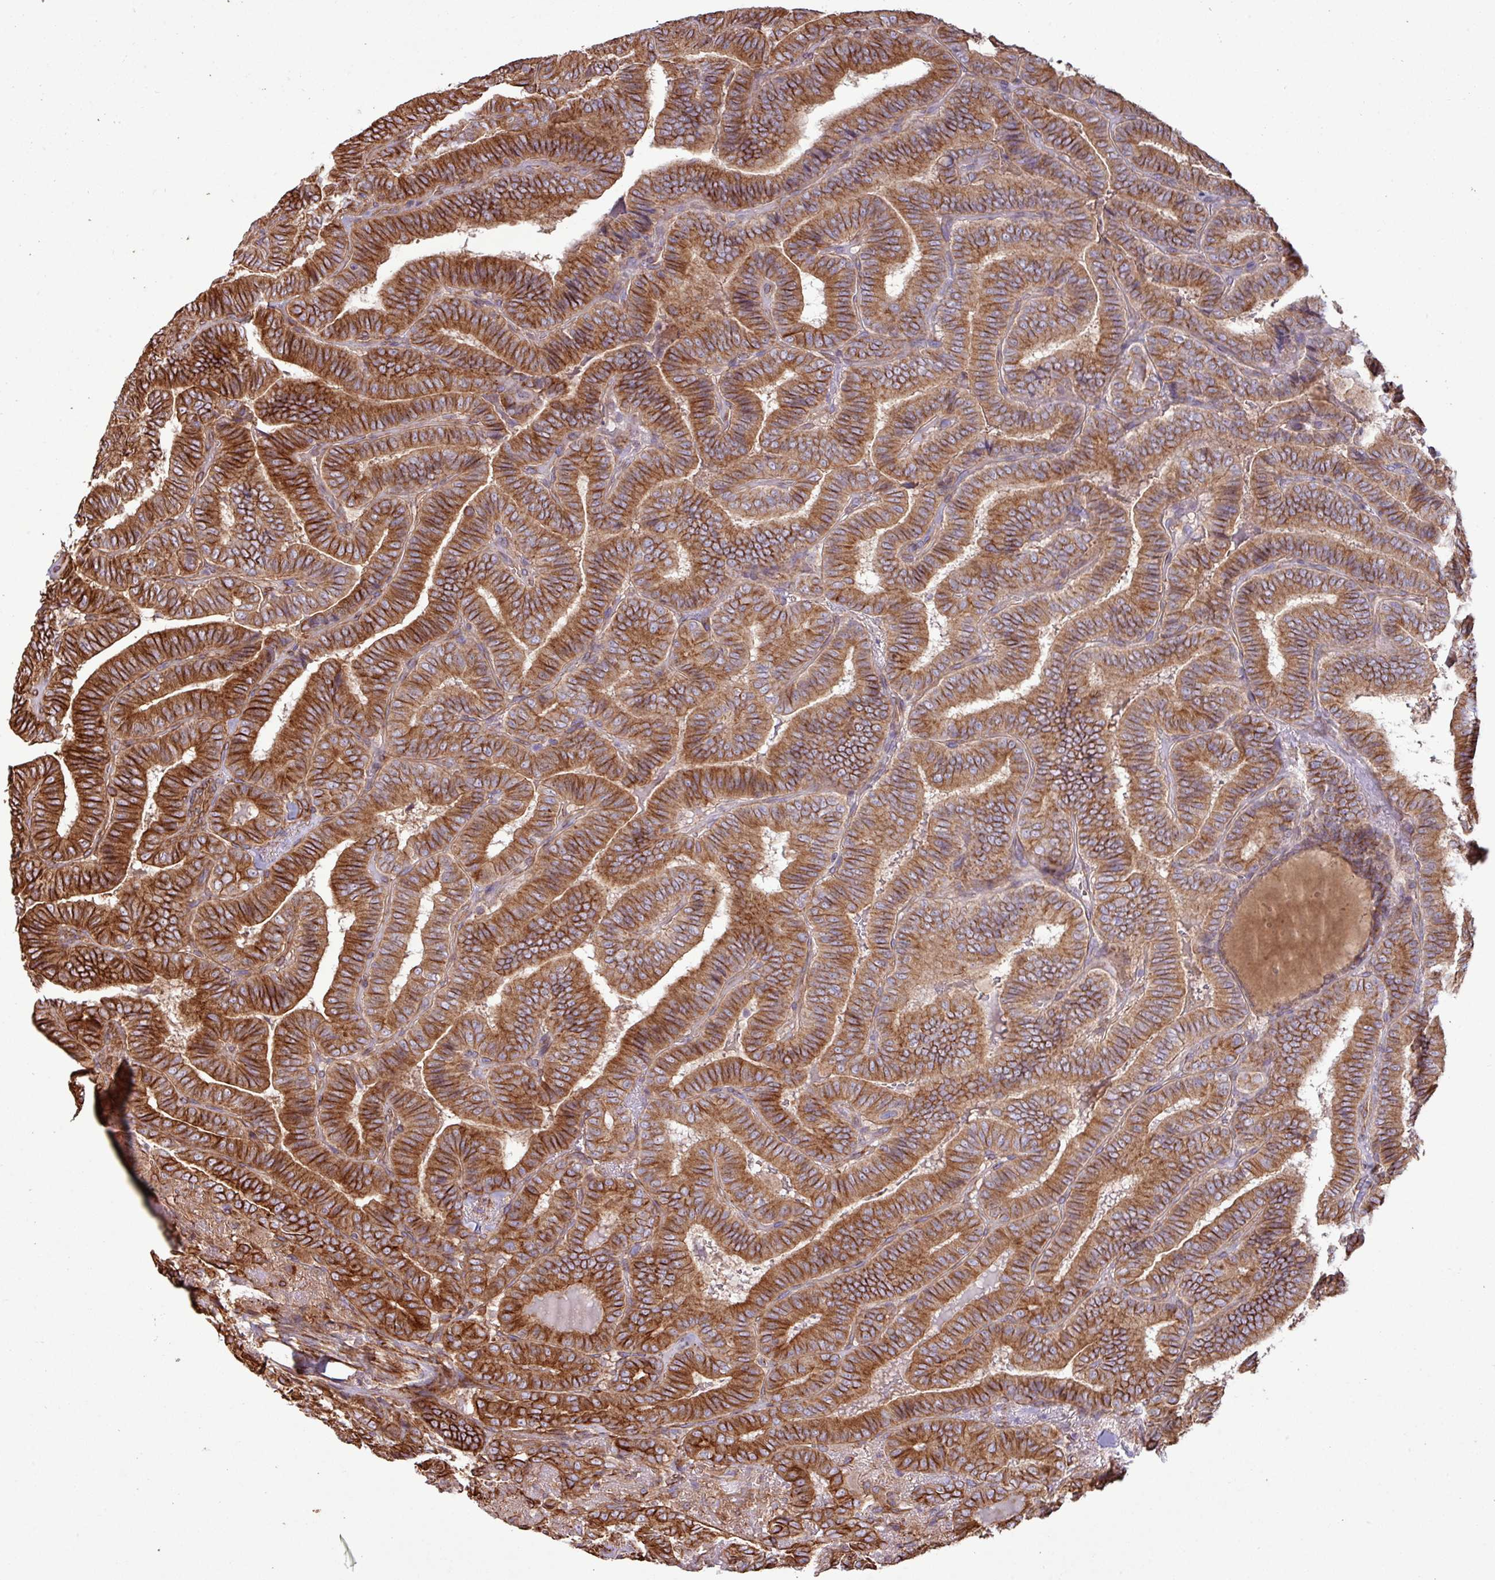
{"staining": {"intensity": "strong", "quantity": ">75%", "location": "cytoplasmic/membranous"}, "tissue": "thyroid cancer", "cell_type": "Tumor cells", "image_type": "cancer", "snomed": [{"axis": "morphology", "description": "Papillary adenocarcinoma, NOS"}, {"axis": "topography", "description": "Thyroid gland"}], "caption": "Protein expression analysis of thyroid cancer reveals strong cytoplasmic/membranous expression in about >75% of tumor cells. (DAB IHC with brightfield microscopy, high magnification).", "gene": "ZNF300", "patient": {"sex": "male", "age": 61}}